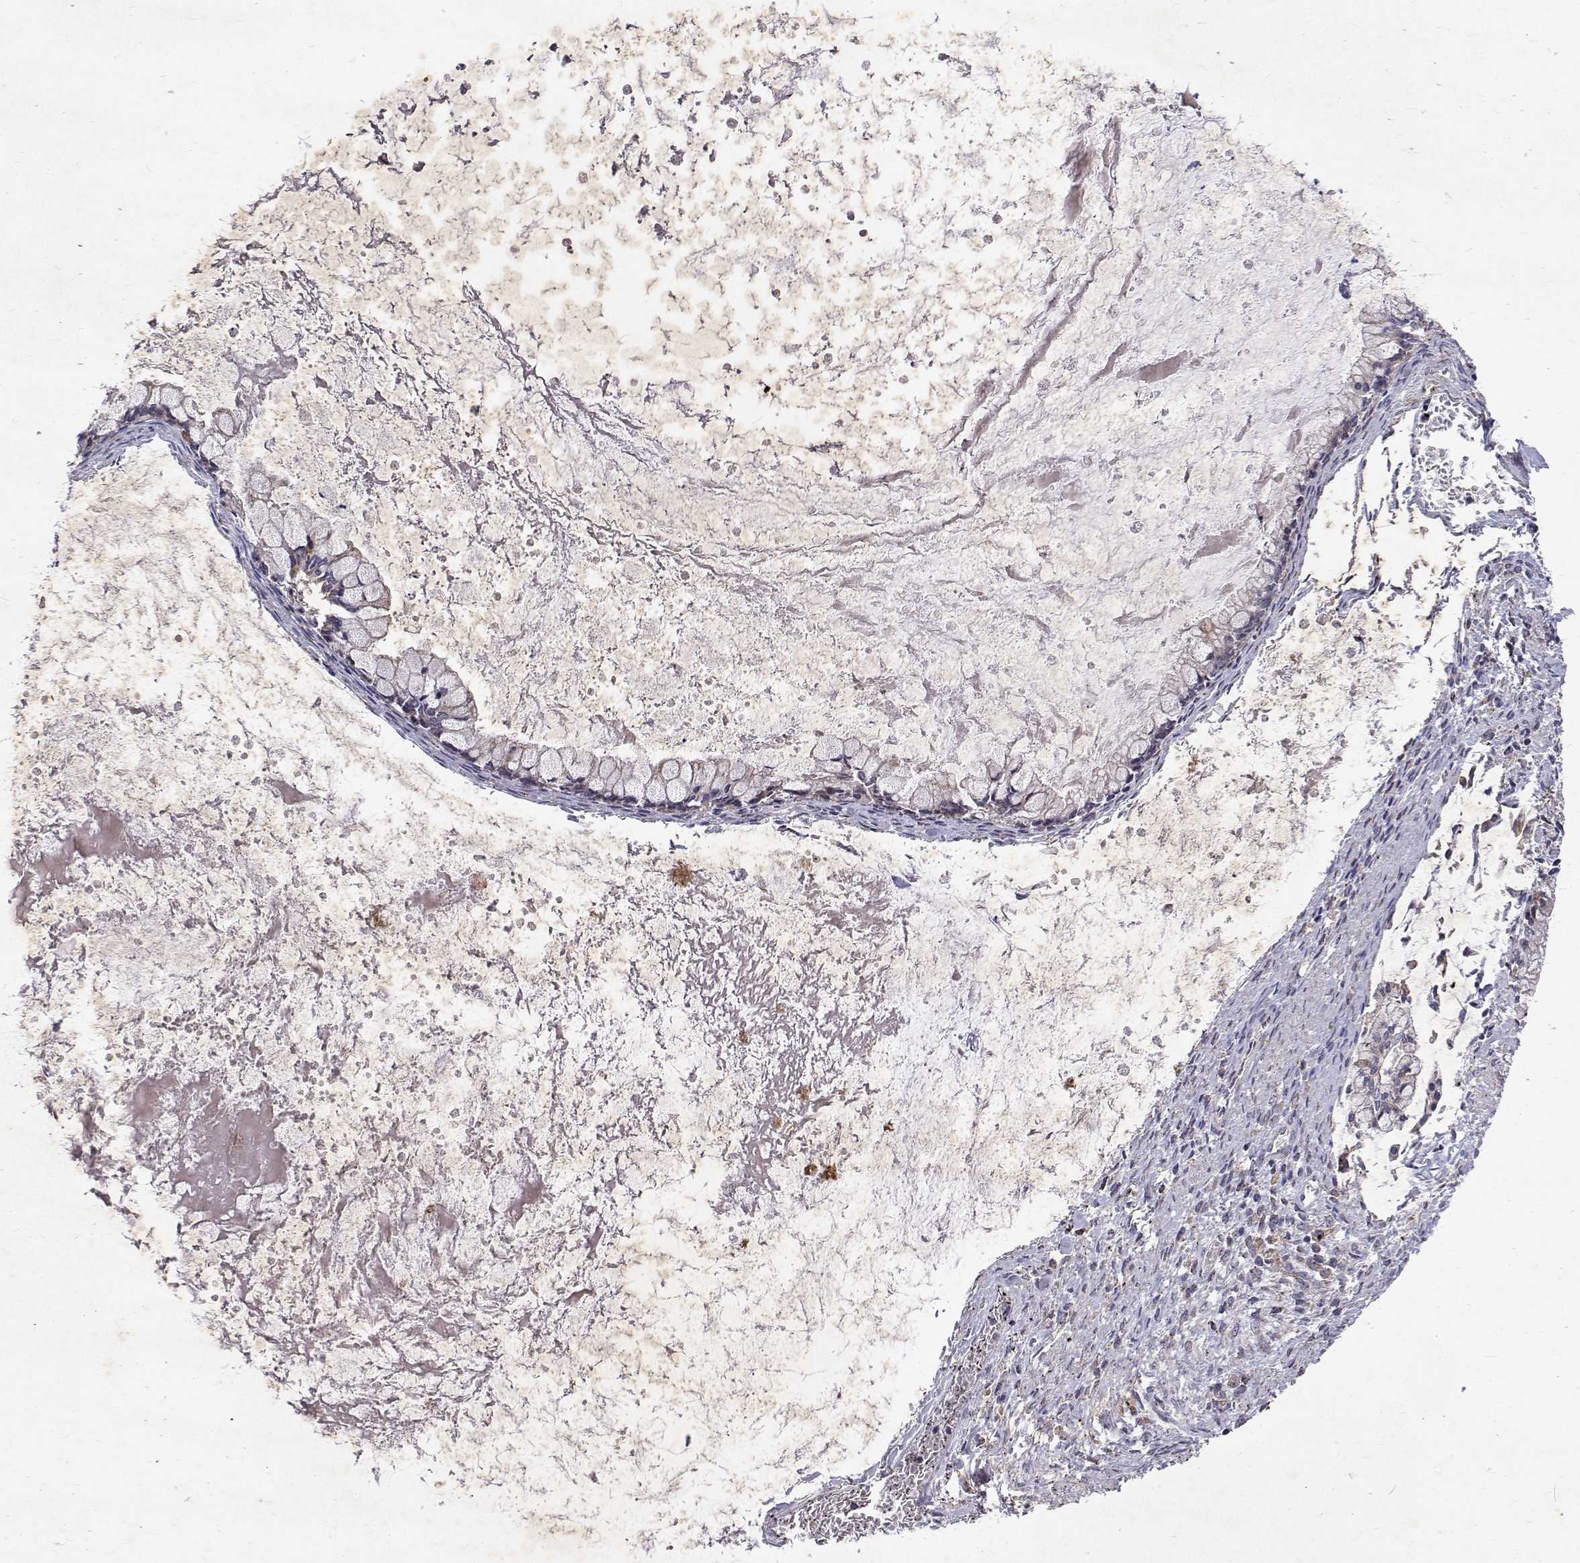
{"staining": {"intensity": "negative", "quantity": "none", "location": "none"}, "tissue": "ovarian cancer", "cell_type": "Tumor cells", "image_type": "cancer", "snomed": [{"axis": "morphology", "description": "Cystadenocarcinoma, mucinous, NOS"}, {"axis": "topography", "description": "Ovary"}], "caption": "Tumor cells are negative for protein expression in human ovarian cancer.", "gene": "ALKBH8", "patient": {"sex": "female", "age": 67}}